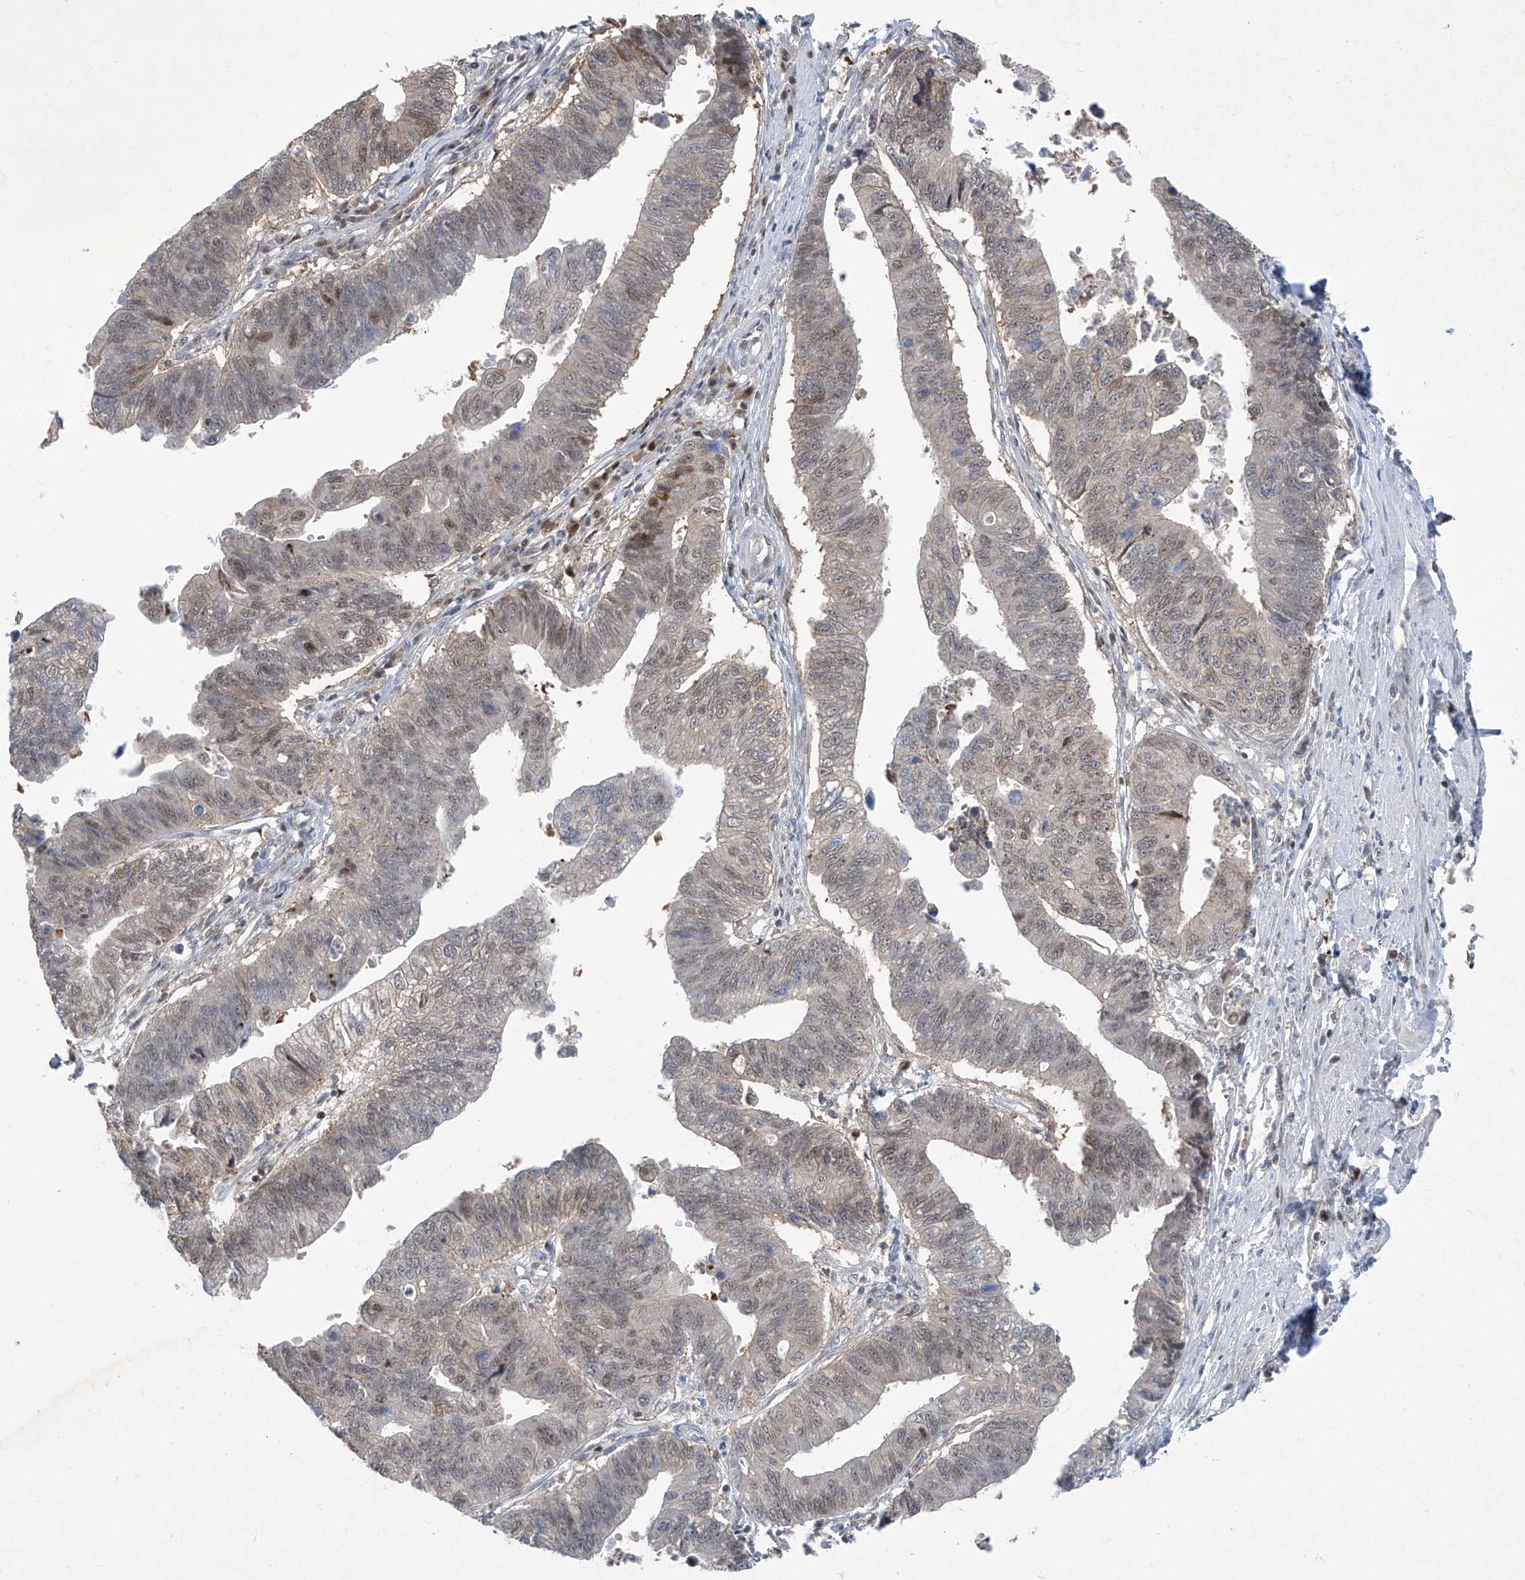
{"staining": {"intensity": "moderate", "quantity": "<25%", "location": "cytoplasmic/membranous,nuclear"}, "tissue": "stomach cancer", "cell_type": "Tumor cells", "image_type": "cancer", "snomed": [{"axis": "morphology", "description": "Adenocarcinoma, NOS"}, {"axis": "topography", "description": "Stomach"}], "caption": "A high-resolution image shows IHC staining of stomach cancer, which reveals moderate cytoplasmic/membranous and nuclear expression in about <25% of tumor cells.", "gene": "ZNF358", "patient": {"sex": "male", "age": 59}}